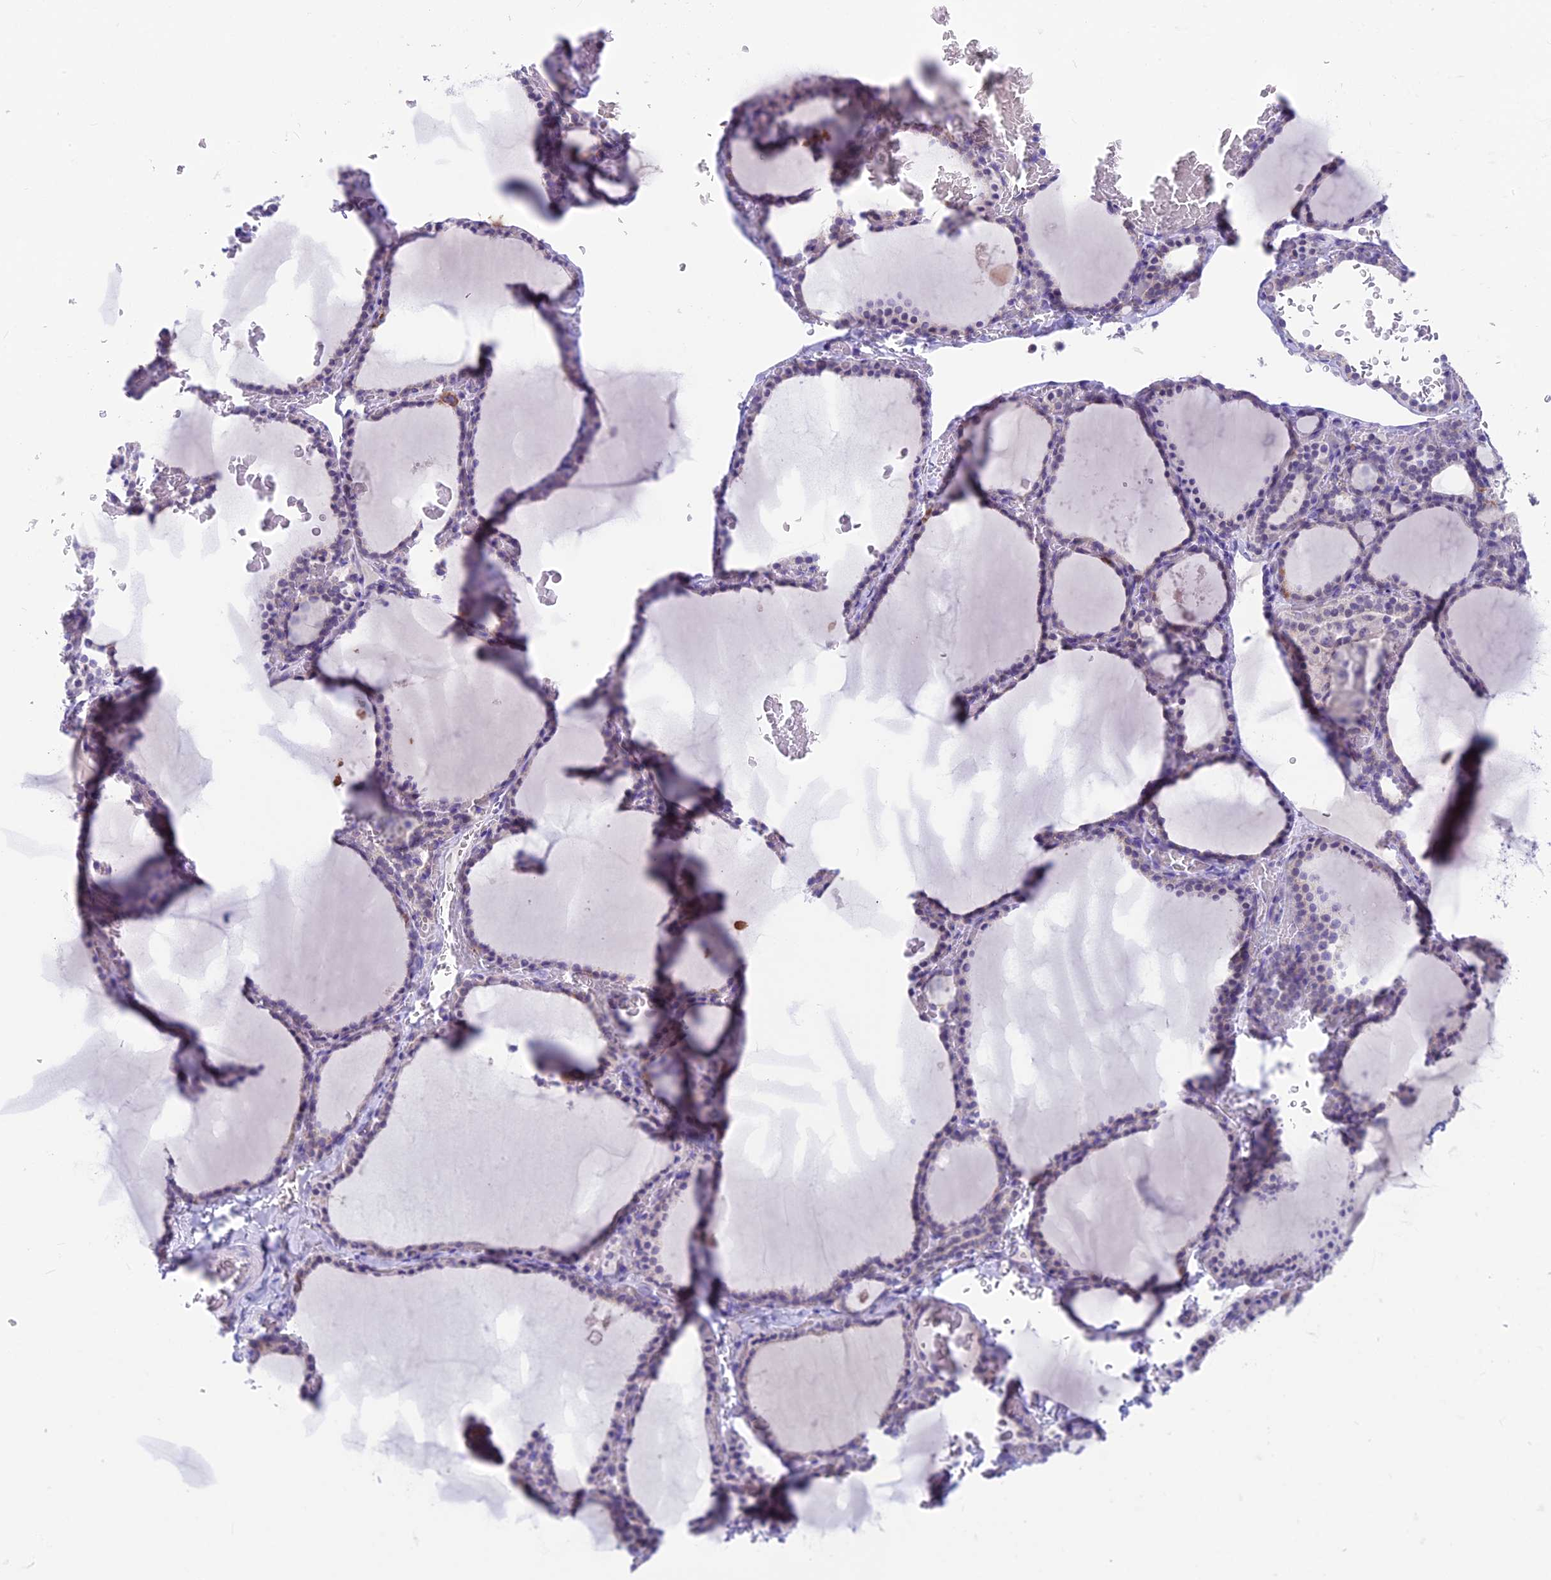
{"staining": {"intensity": "negative", "quantity": "none", "location": "none"}, "tissue": "thyroid gland", "cell_type": "Glandular cells", "image_type": "normal", "snomed": [{"axis": "morphology", "description": "Normal tissue, NOS"}, {"axis": "topography", "description": "Thyroid gland"}], "caption": "An immunohistochemistry (IHC) micrograph of normal thyroid gland is shown. There is no staining in glandular cells of thyroid gland. Brightfield microscopy of immunohistochemistry stained with DAB (3,3'-diaminobenzidine) (brown) and hematoxylin (blue), captured at high magnification.", "gene": "SNTN", "patient": {"sex": "female", "age": 39}}